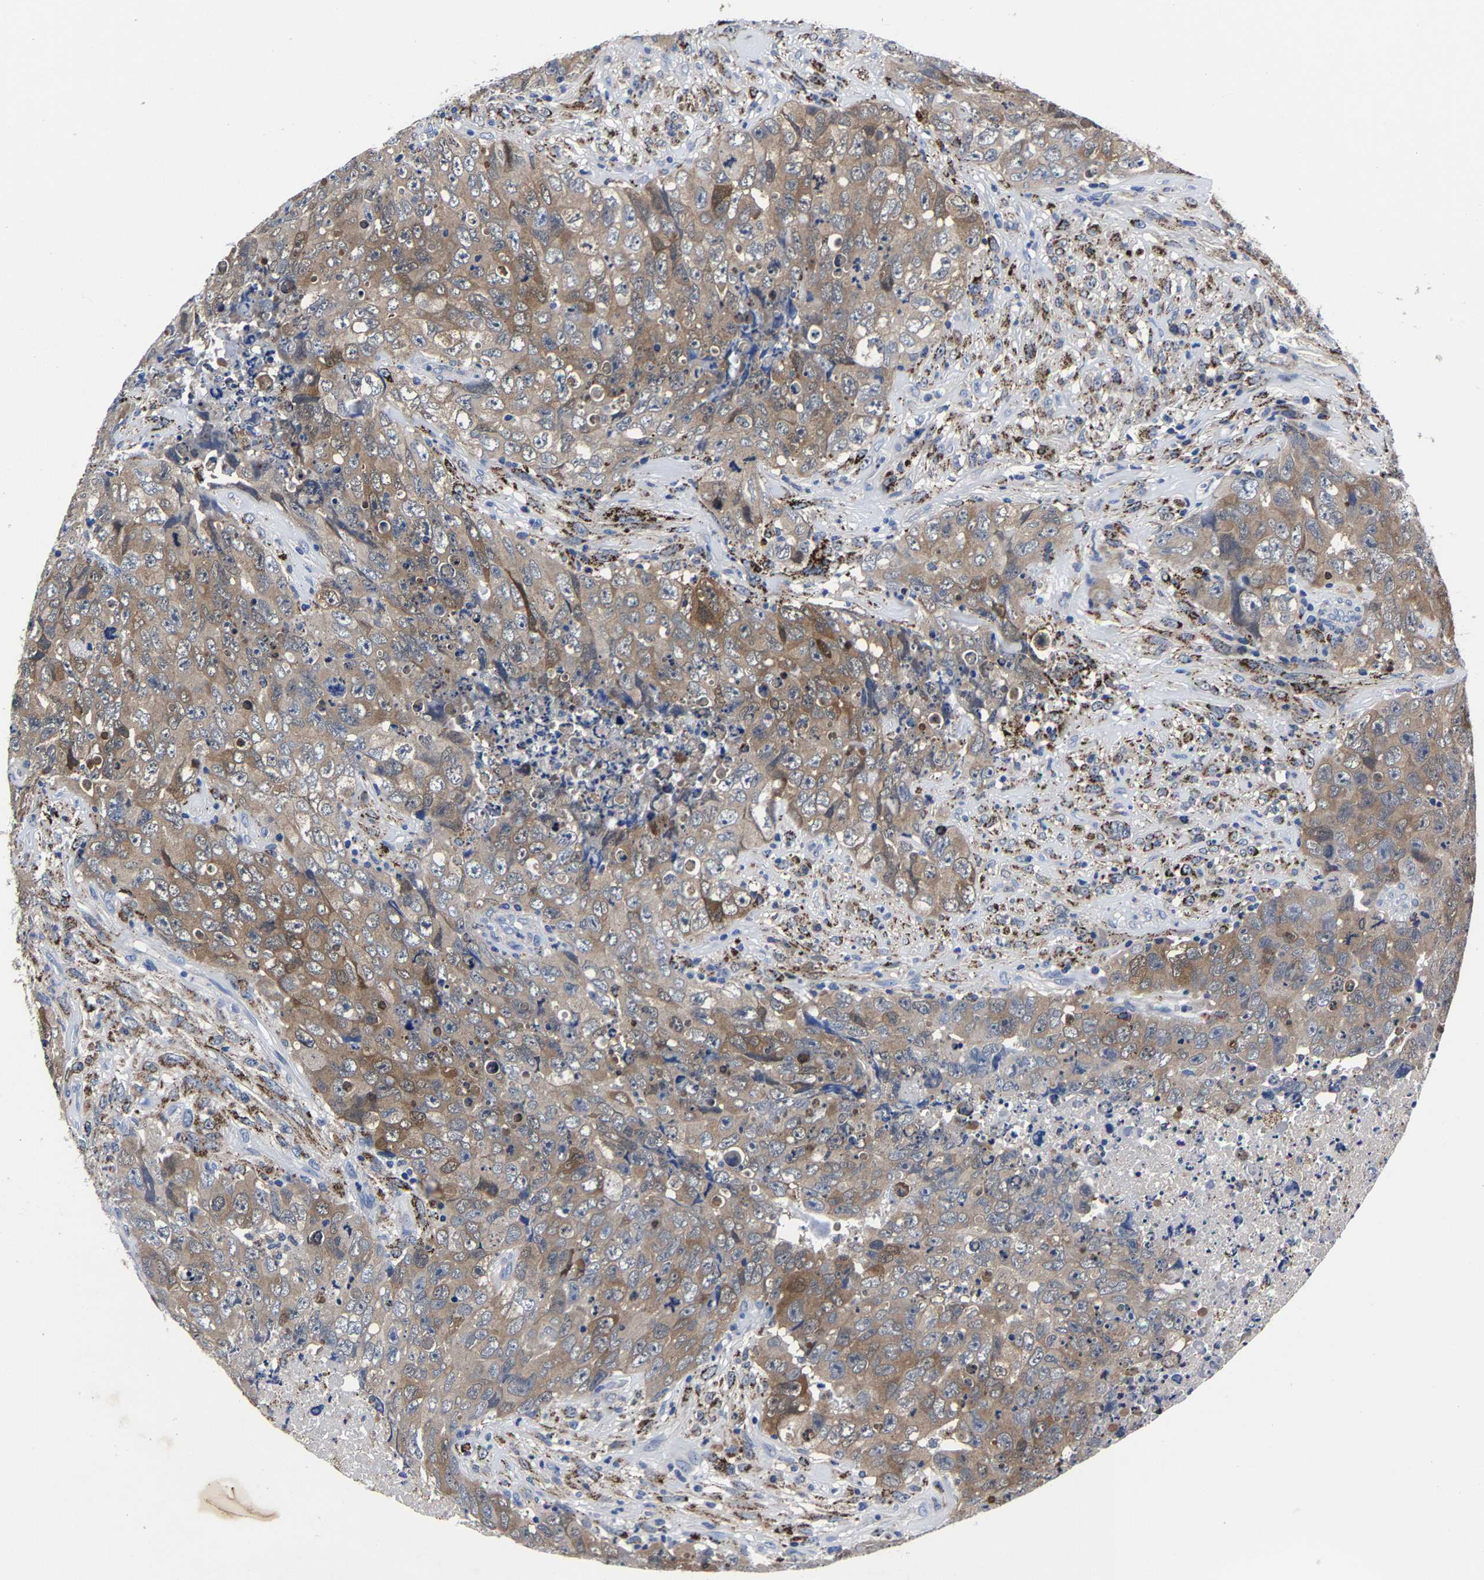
{"staining": {"intensity": "weak", "quantity": ">75%", "location": "cytoplasmic/membranous"}, "tissue": "testis cancer", "cell_type": "Tumor cells", "image_type": "cancer", "snomed": [{"axis": "morphology", "description": "Carcinoma, Embryonal, NOS"}, {"axis": "topography", "description": "Testis"}], "caption": "DAB immunohistochemical staining of testis embryonal carcinoma exhibits weak cytoplasmic/membranous protein positivity in approximately >75% of tumor cells.", "gene": "PSPH", "patient": {"sex": "male", "age": 32}}